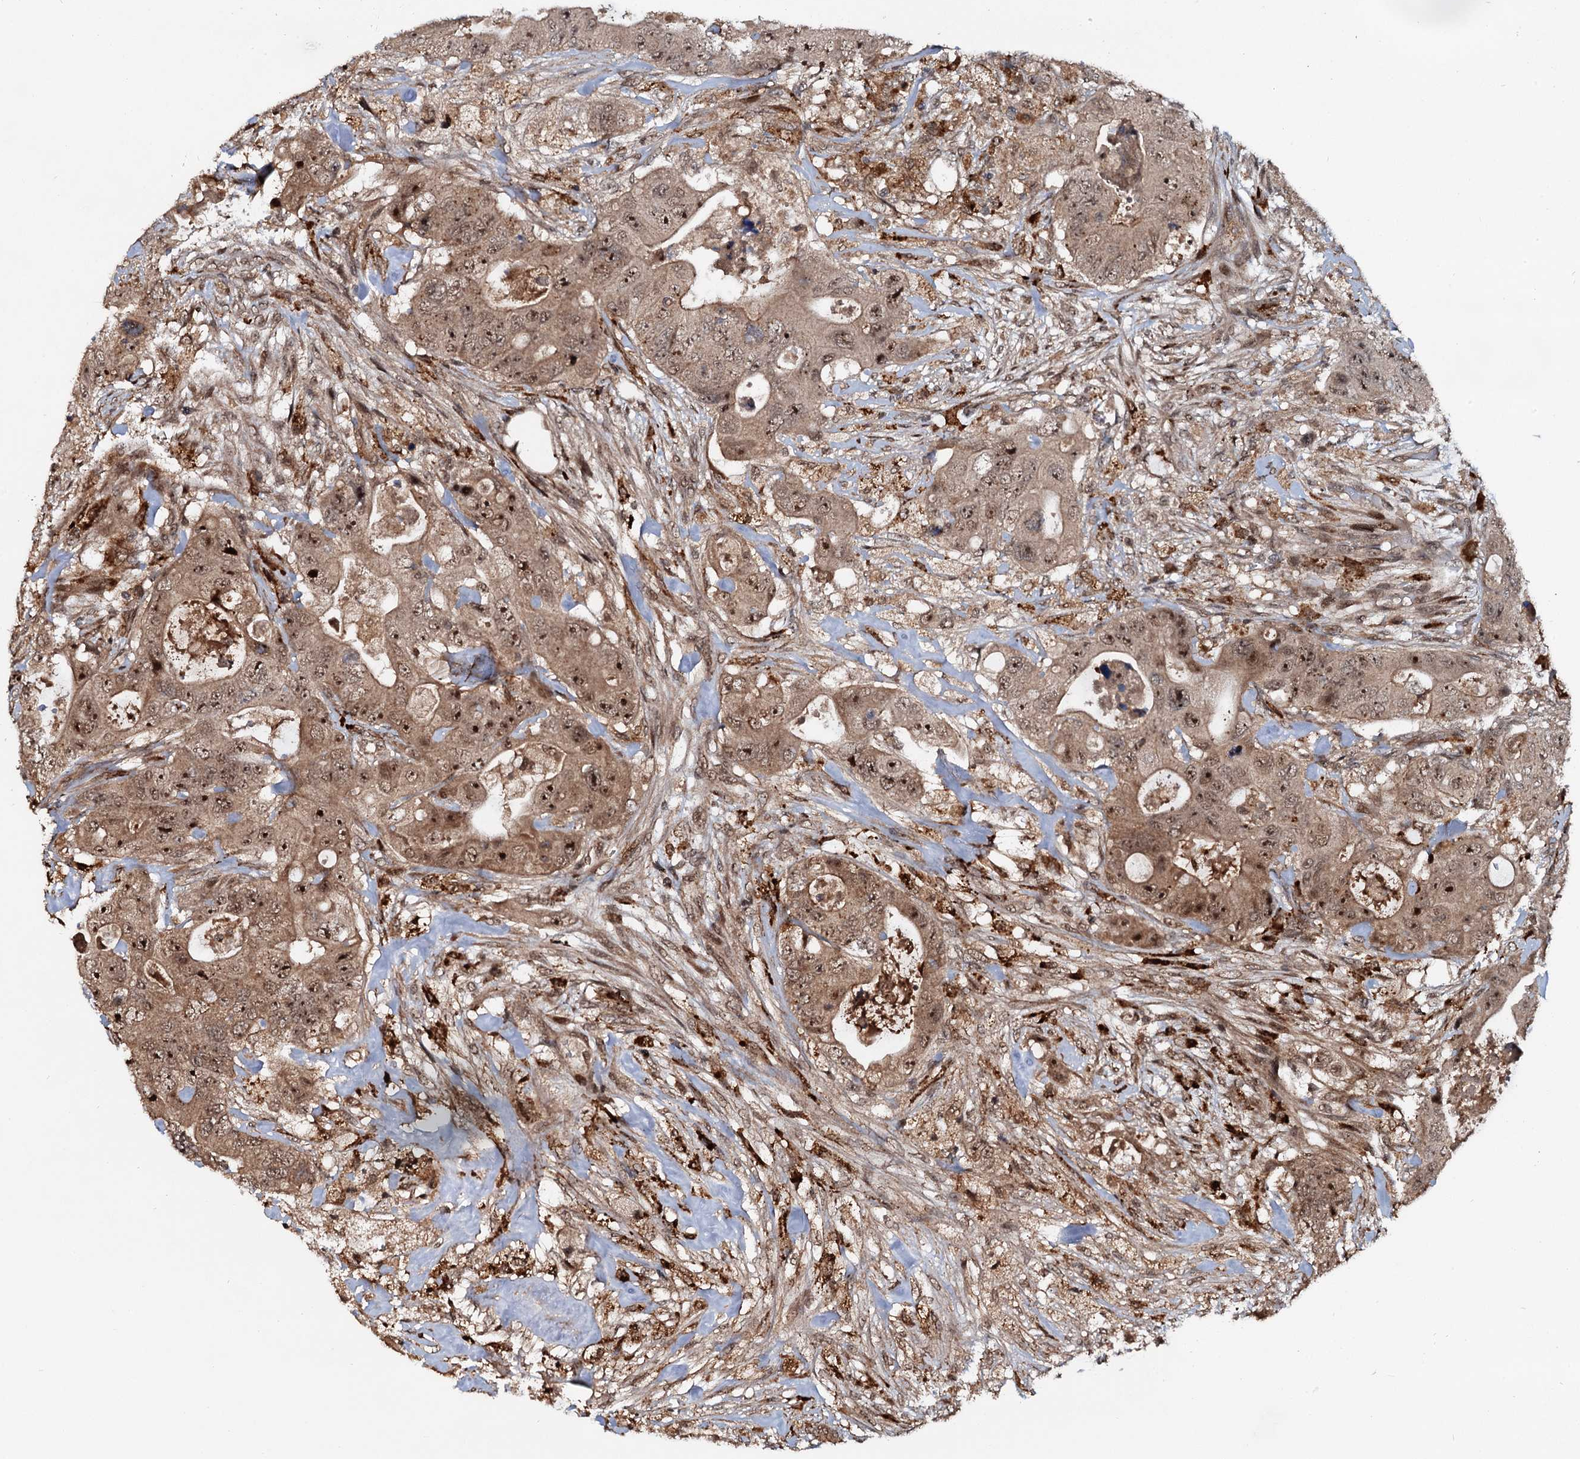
{"staining": {"intensity": "moderate", "quantity": ">75%", "location": "cytoplasmic/membranous,nuclear"}, "tissue": "colorectal cancer", "cell_type": "Tumor cells", "image_type": "cancer", "snomed": [{"axis": "morphology", "description": "Adenocarcinoma, NOS"}, {"axis": "topography", "description": "Colon"}], "caption": "Brown immunohistochemical staining in colorectal adenocarcinoma shows moderate cytoplasmic/membranous and nuclear positivity in approximately >75% of tumor cells.", "gene": "CEP192", "patient": {"sex": "female", "age": 46}}